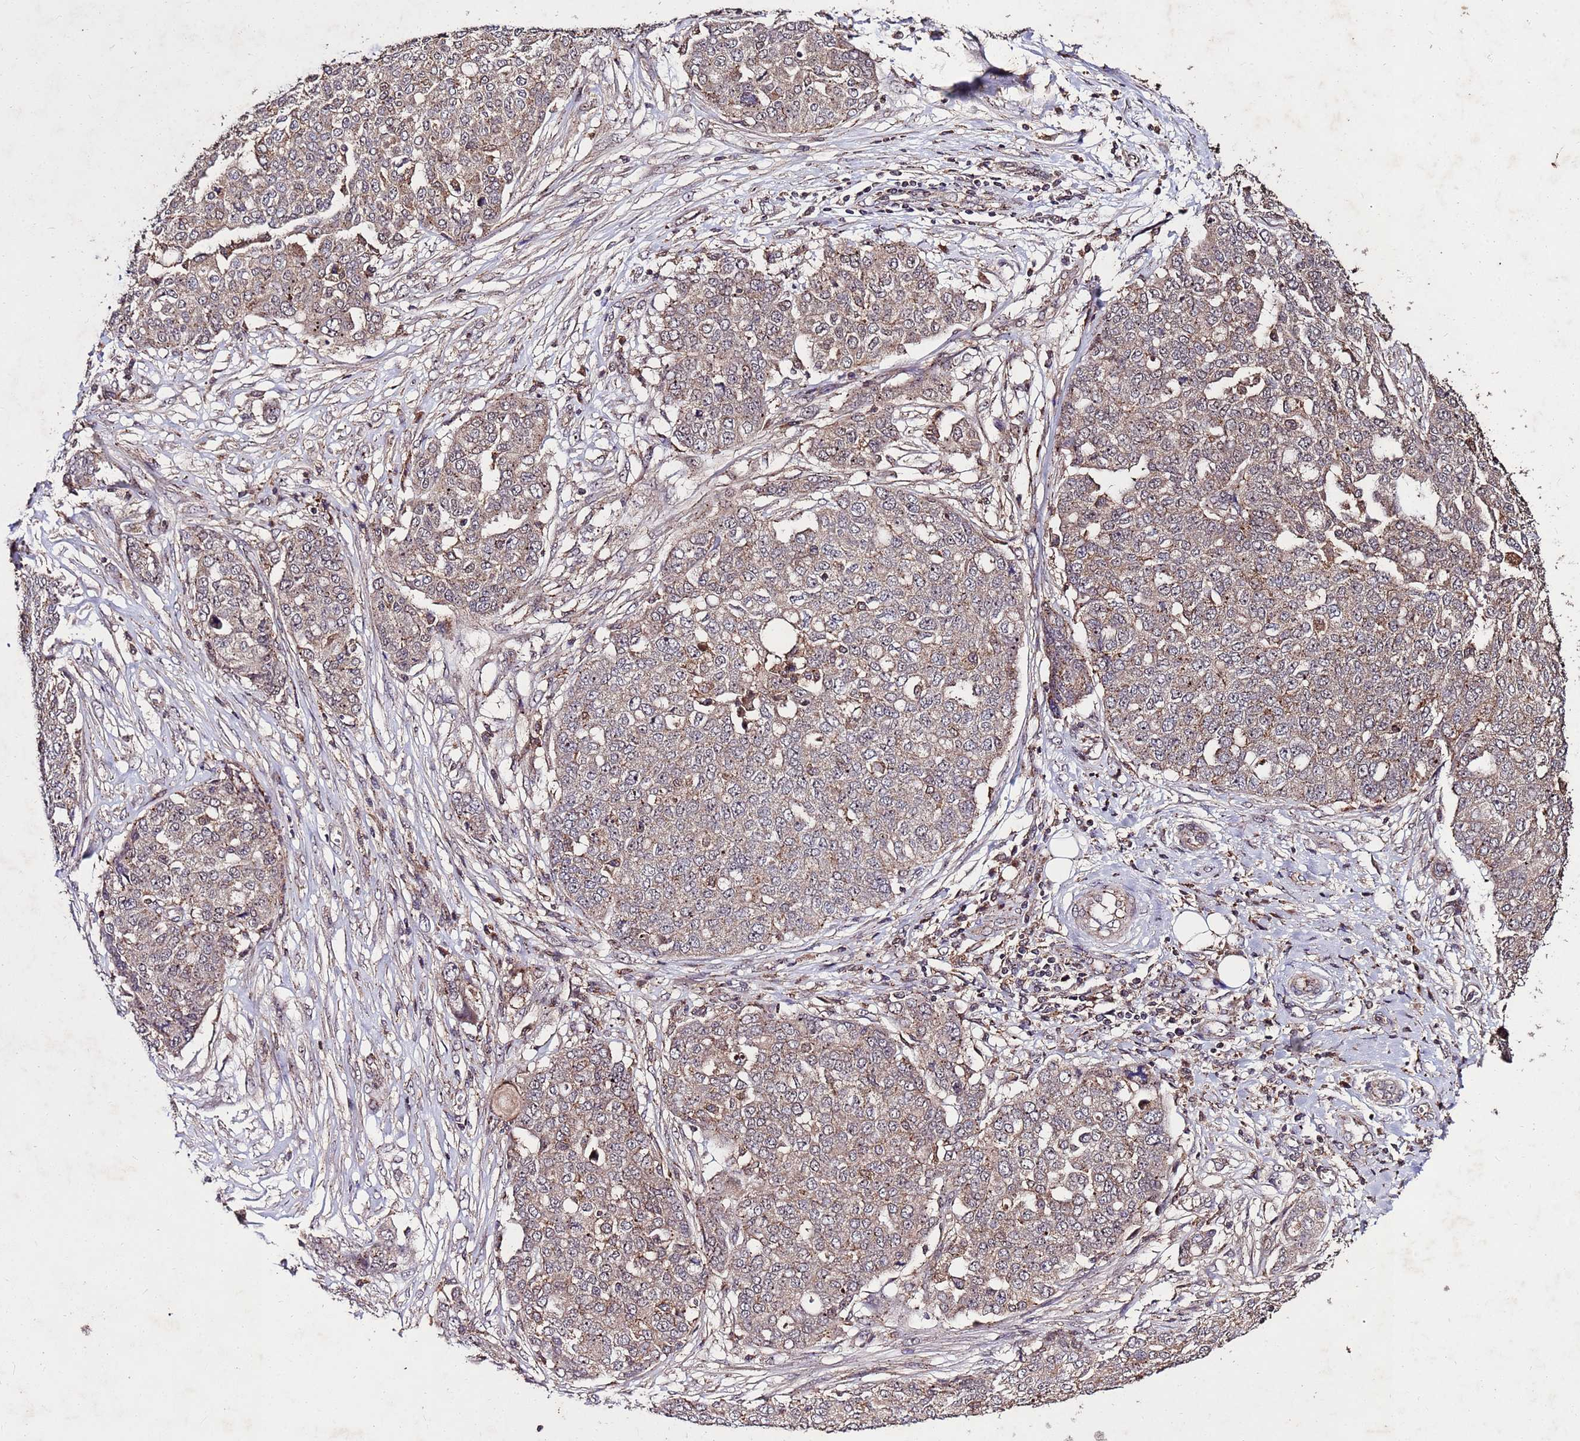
{"staining": {"intensity": "weak", "quantity": "25%-75%", "location": "cytoplasmic/membranous"}, "tissue": "ovarian cancer", "cell_type": "Tumor cells", "image_type": "cancer", "snomed": [{"axis": "morphology", "description": "Cystadenocarcinoma, serous, NOS"}, {"axis": "topography", "description": "Soft tissue"}, {"axis": "topography", "description": "Ovary"}], "caption": "Immunohistochemical staining of human ovarian cancer (serous cystadenocarcinoma) shows low levels of weak cytoplasmic/membranous positivity in about 25%-75% of tumor cells.", "gene": "TOR4A", "patient": {"sex": "female", "age": 57}}